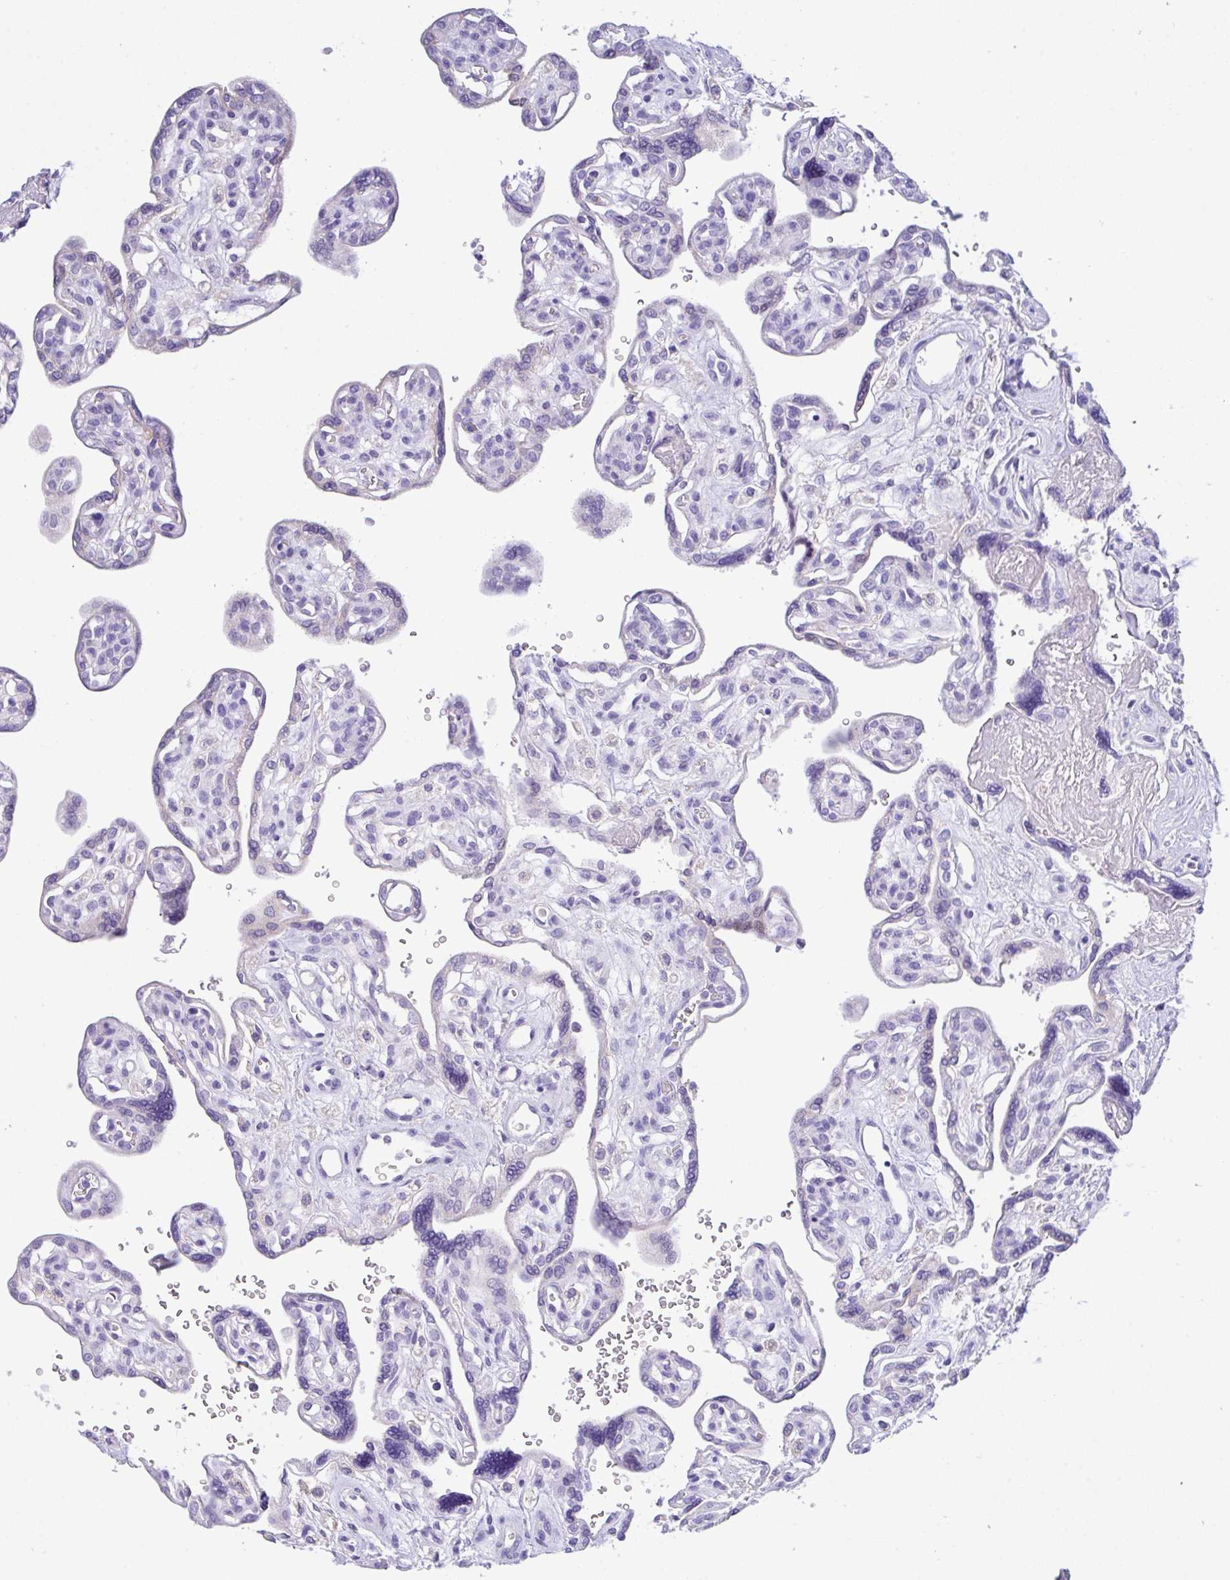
{"staining": {"intensity": "negative", "quantity": "none", "location": "none"}, "tissue": "placenta", "cell_type": "Decidual cells", "image_type": "normal", "snomed": [{"axis": "morphology", "description": "Normal tissue, NOS"}, {"axis": "topography", "description": "Placenta"}], "caption": "High power microscopy histopathology image of an immunohistochemistry micrograph of normal placenta, revealing no significant expression in decidual cells. (DAB (3,3'-diaminobenzidine) immunohistochemistry, high magnification).", "gene": "CA10", "patient": {"sex": "female", "age": 39}}